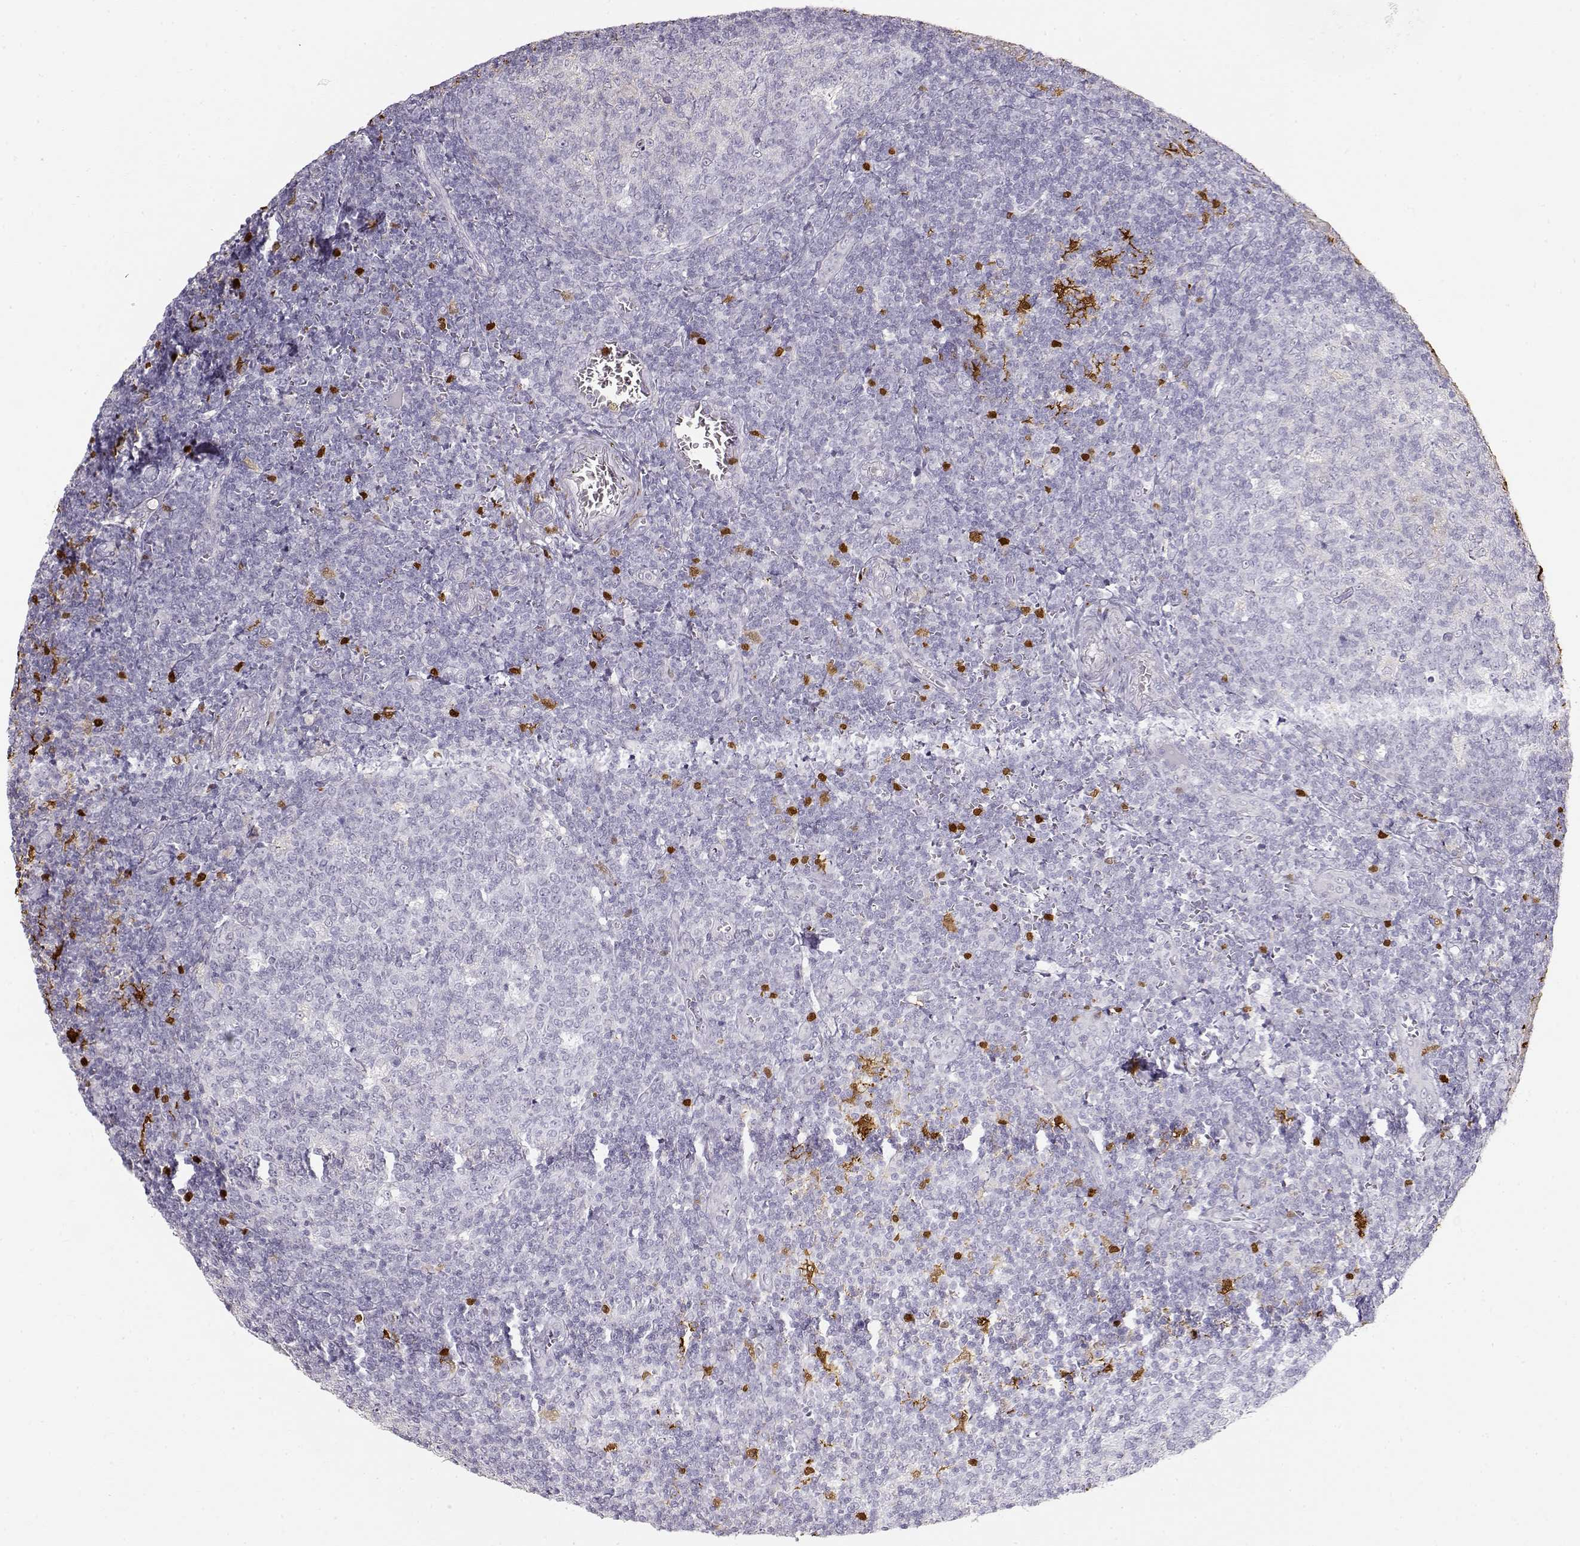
{"staining": {"intensity": "negative", "quantity": "none", "location": "none"}, "tissue": "tonsil", "cell_type": "Germinal center cells", "image_type": "normal", "snomed": [{"axis": "morphology", "description": "Normal tissue, NOS"}, {"axis": "topography", "description": "Tonsil"}], "caption": "Photomicrograph shows no significant protein positivity in germinal center cells of benign tonsil. Brightfield microscopy of immunohistochemistry (IHC) stained with DAB (3,3'-diaminobenzidine) (brown) and hematoxylin (blue), captured at high magnification.", "gene": "S100B", "patient": {"sex": "female", "age": 12}}